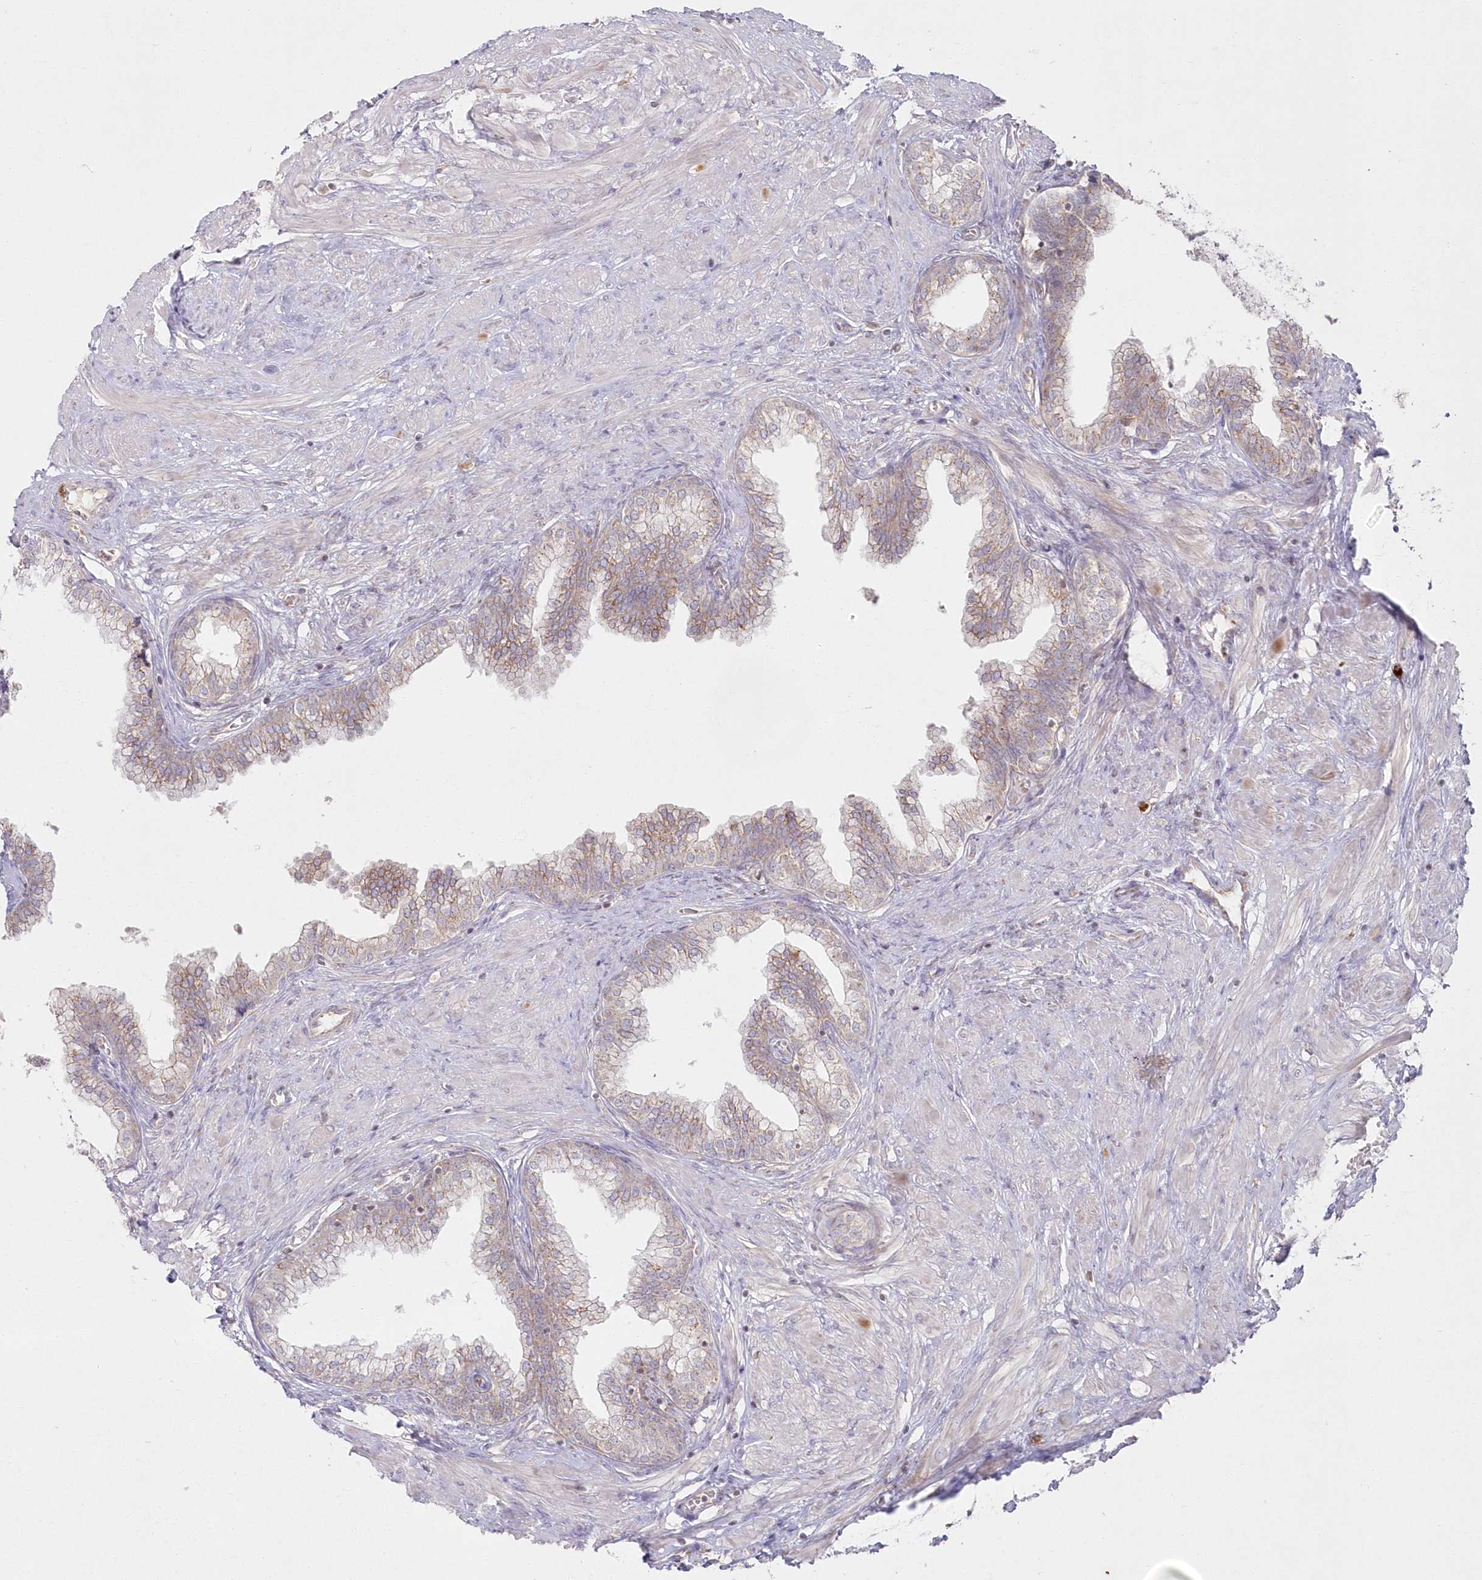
{"staining": {"intensity": "moderate", "quantity": "25%-75%", "location": "cytoplasmic/membranous"}, "tissue": "prostate", "cell_type": "Glandular cells", "image_type": "normal", "snomed": [{"axis": "morphology", "description": "Normal tissue, NOS"}, {"axis": "morphology", "description": "Urothelial carcinoma, Low grade"}, {"axis": "topography", "description": "Urinary bladder"}, {"axis": "topography", "description": "Prostate"}], "caption": "DAB immunohistochemical staining of normal human prostate shows moderate cytoplasmic/membranous protein expression in approximately 25%-75% of glandular cells.", "gene": "ARSB", "patient": {"sex": "male", "age": 60}}